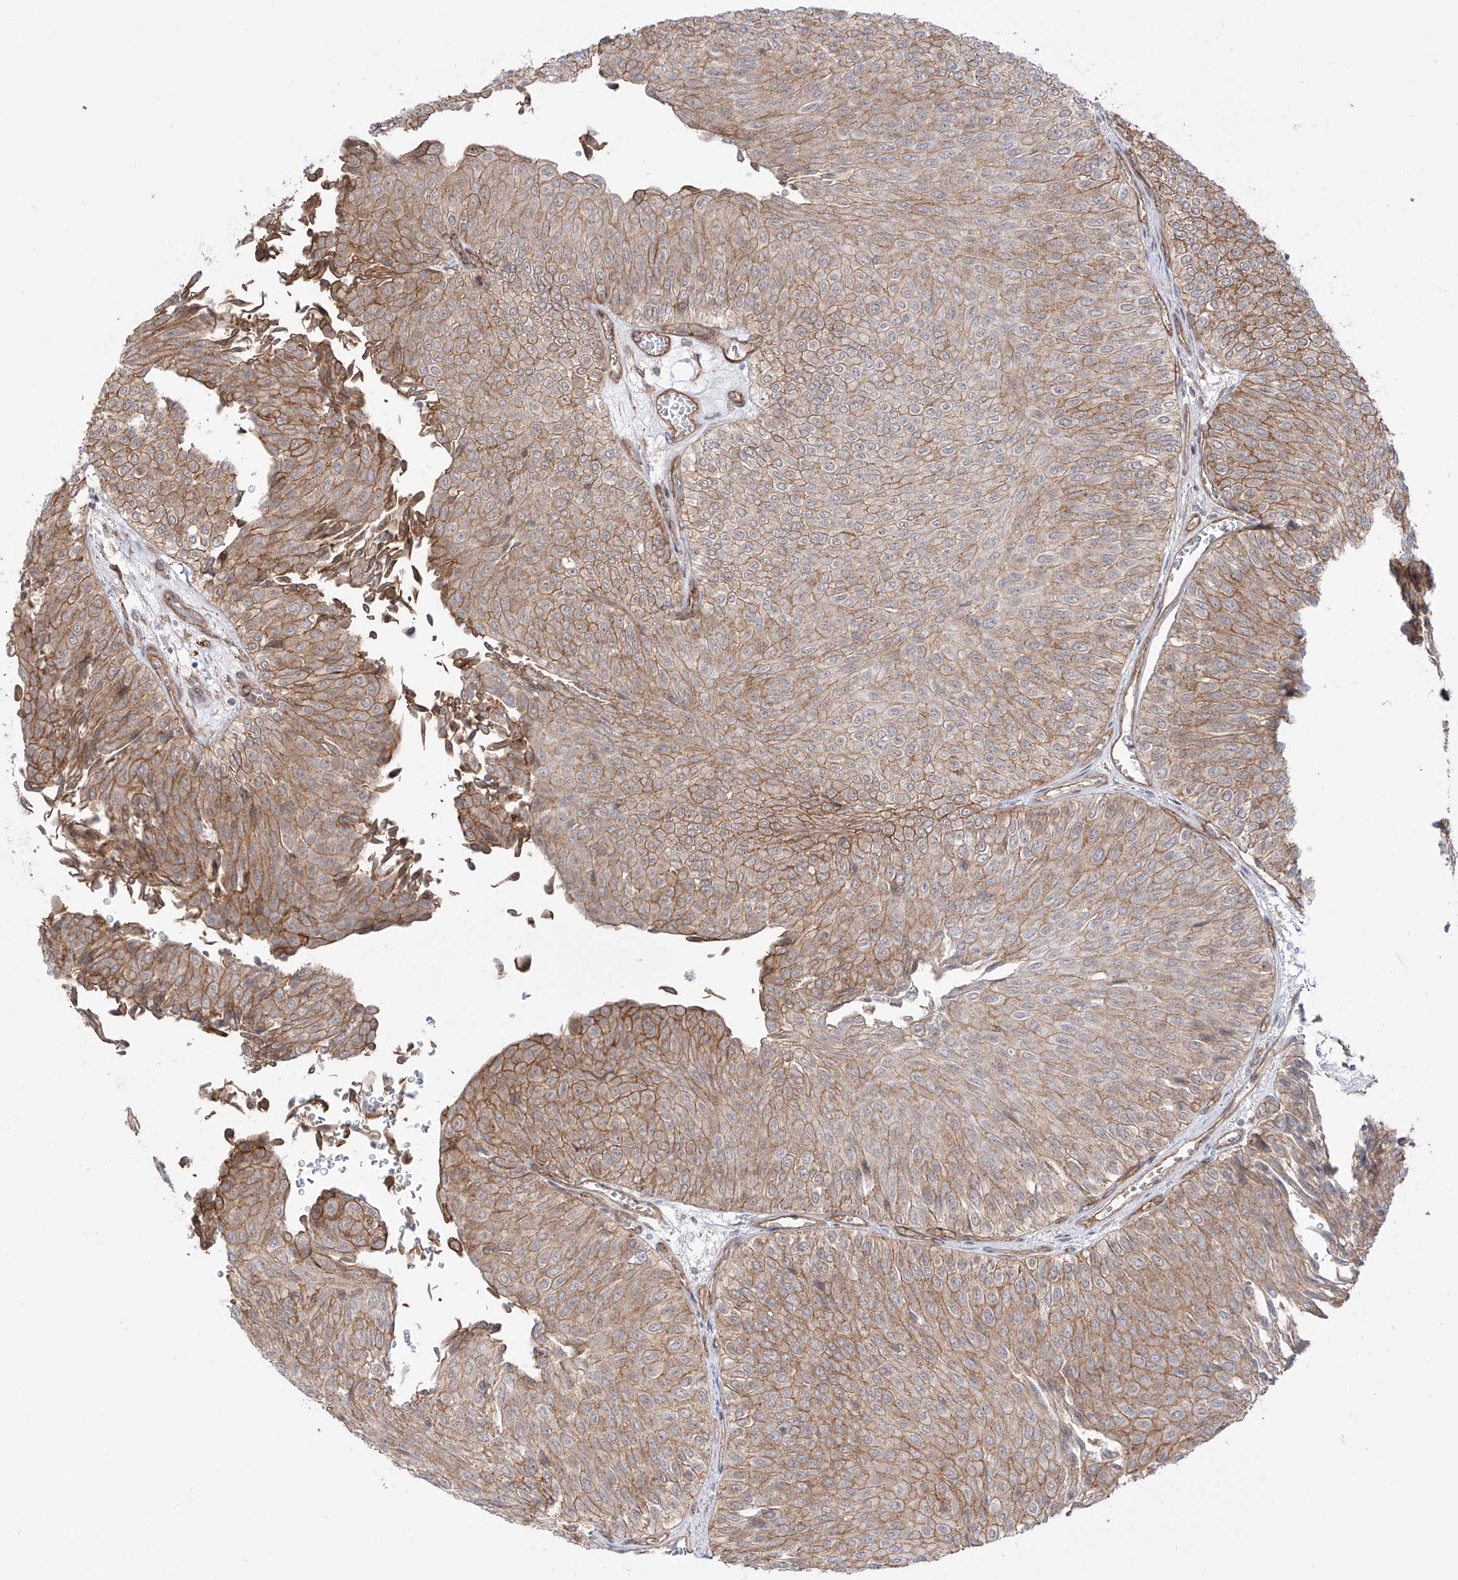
{"staining": {"intensity": "moderate", "quantity": ">75%", "location": "cytoplasmic/membranous"}, "tissue": "urothelial cancer", "cell_type": "Tumor cells", "image_type": "cancer", "snomed": [{"axis": "morphology", "description": "Urothelial carcinoma, Low grade"}, {"axis": "topography", "description": "Urinary bladder"}], "caption": "Immunohistochemistry (DAB (3,3'-diaminobenzidine)) staining of urothelial cancer reveals moderate cytoplasmic/membranous protein expression in about >75% of tumor cells.", "gene": "ZNF180", "patient": {"sex": "male", "age": 78}}